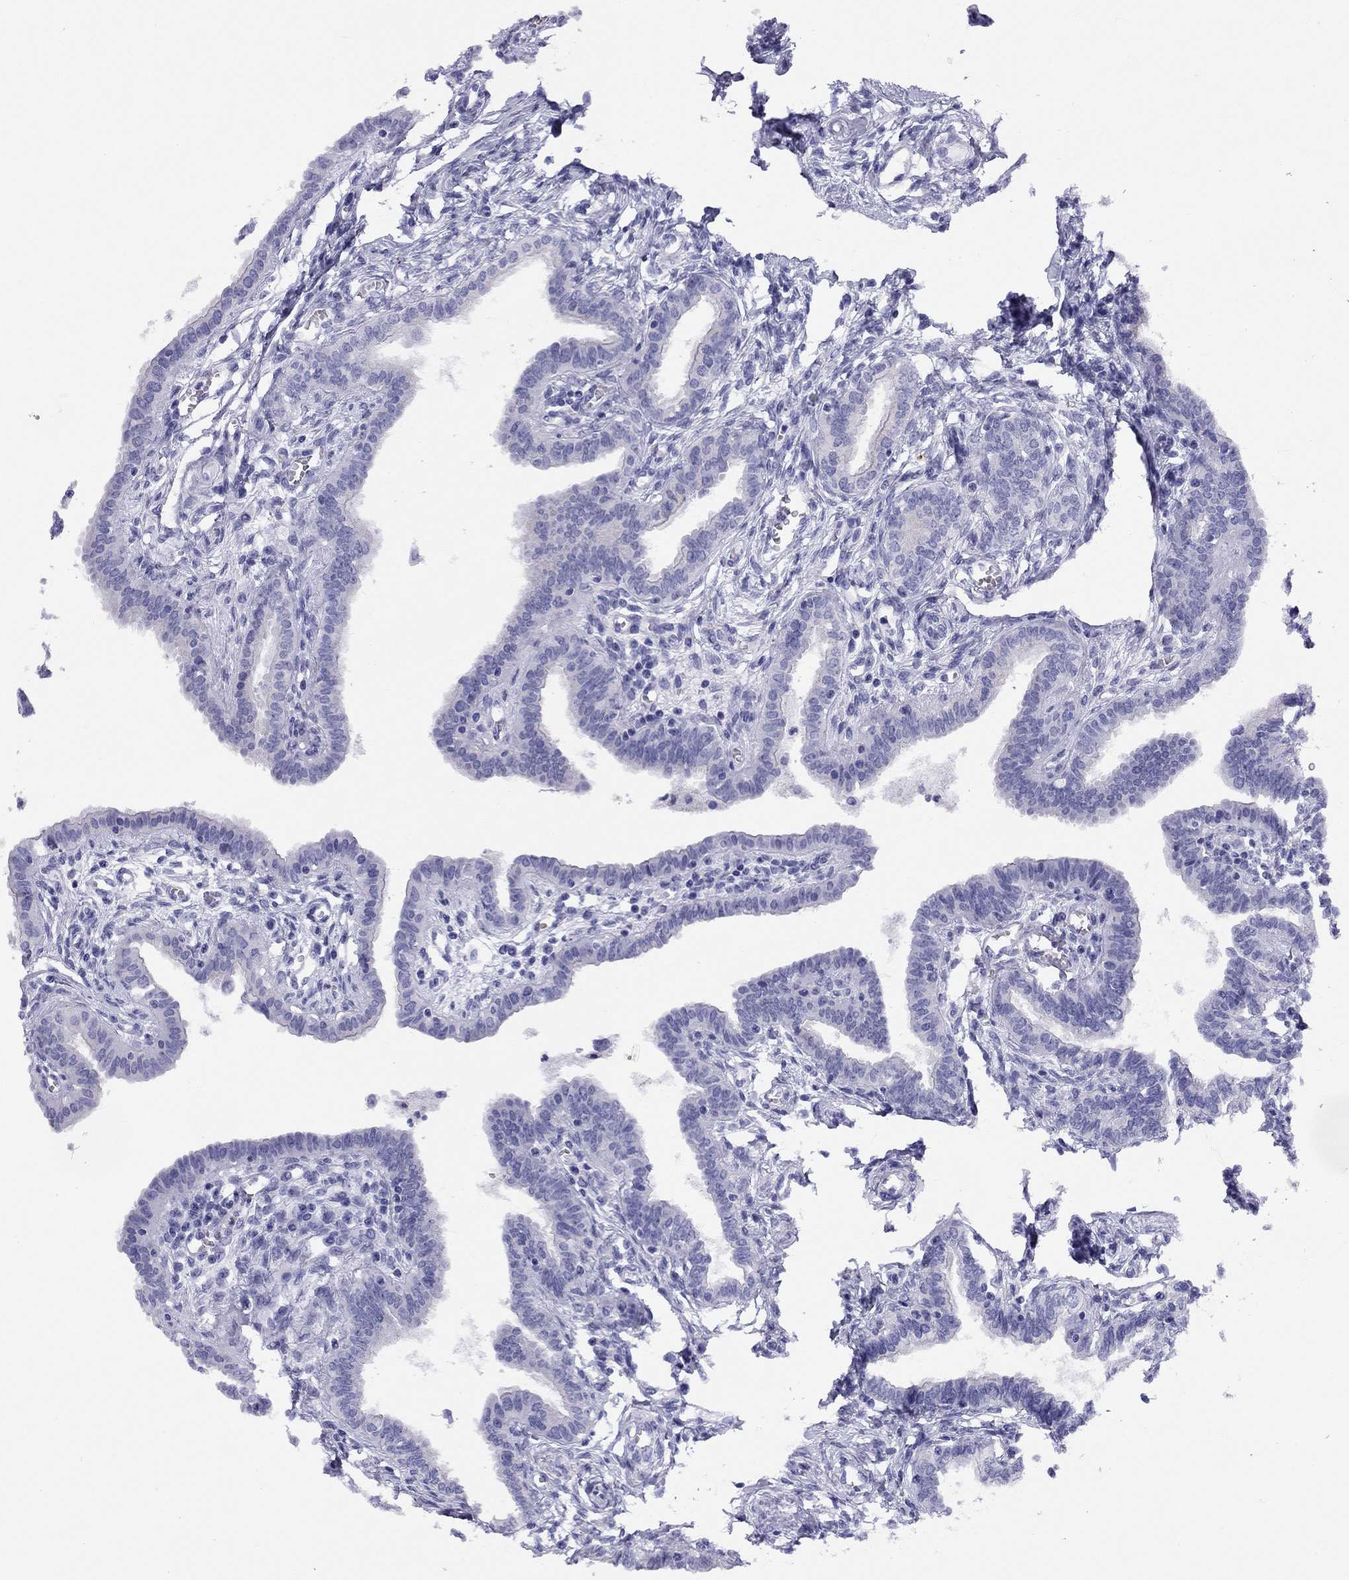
{"staining": {"intensity": "negative", "quantity": "none", "location": "none"}, "tissue": "fallopian tube", "cell_type": "Glandular cells", "image_type": "normal", "snomed": [{"axis": "morphology", "description": "Normal tissue, NOS"}, {"axis": "morphology", "description": "Carcinoma, endometroid"}, {"axis": "topography", "description": "Fallopian tube"}, {"axis": "topography", "description": "Ovary"}], "caption": "Glandular cells show no significant protein staining in unremarkable fallopian tube. The staining is performed using DAB (3,3'-diaminobenzidine) brown chromogen with nuclei counter-stained in using hematoxylin.", "gene": "LRIT2", "patient": {"sex": "female", "age": 42}}